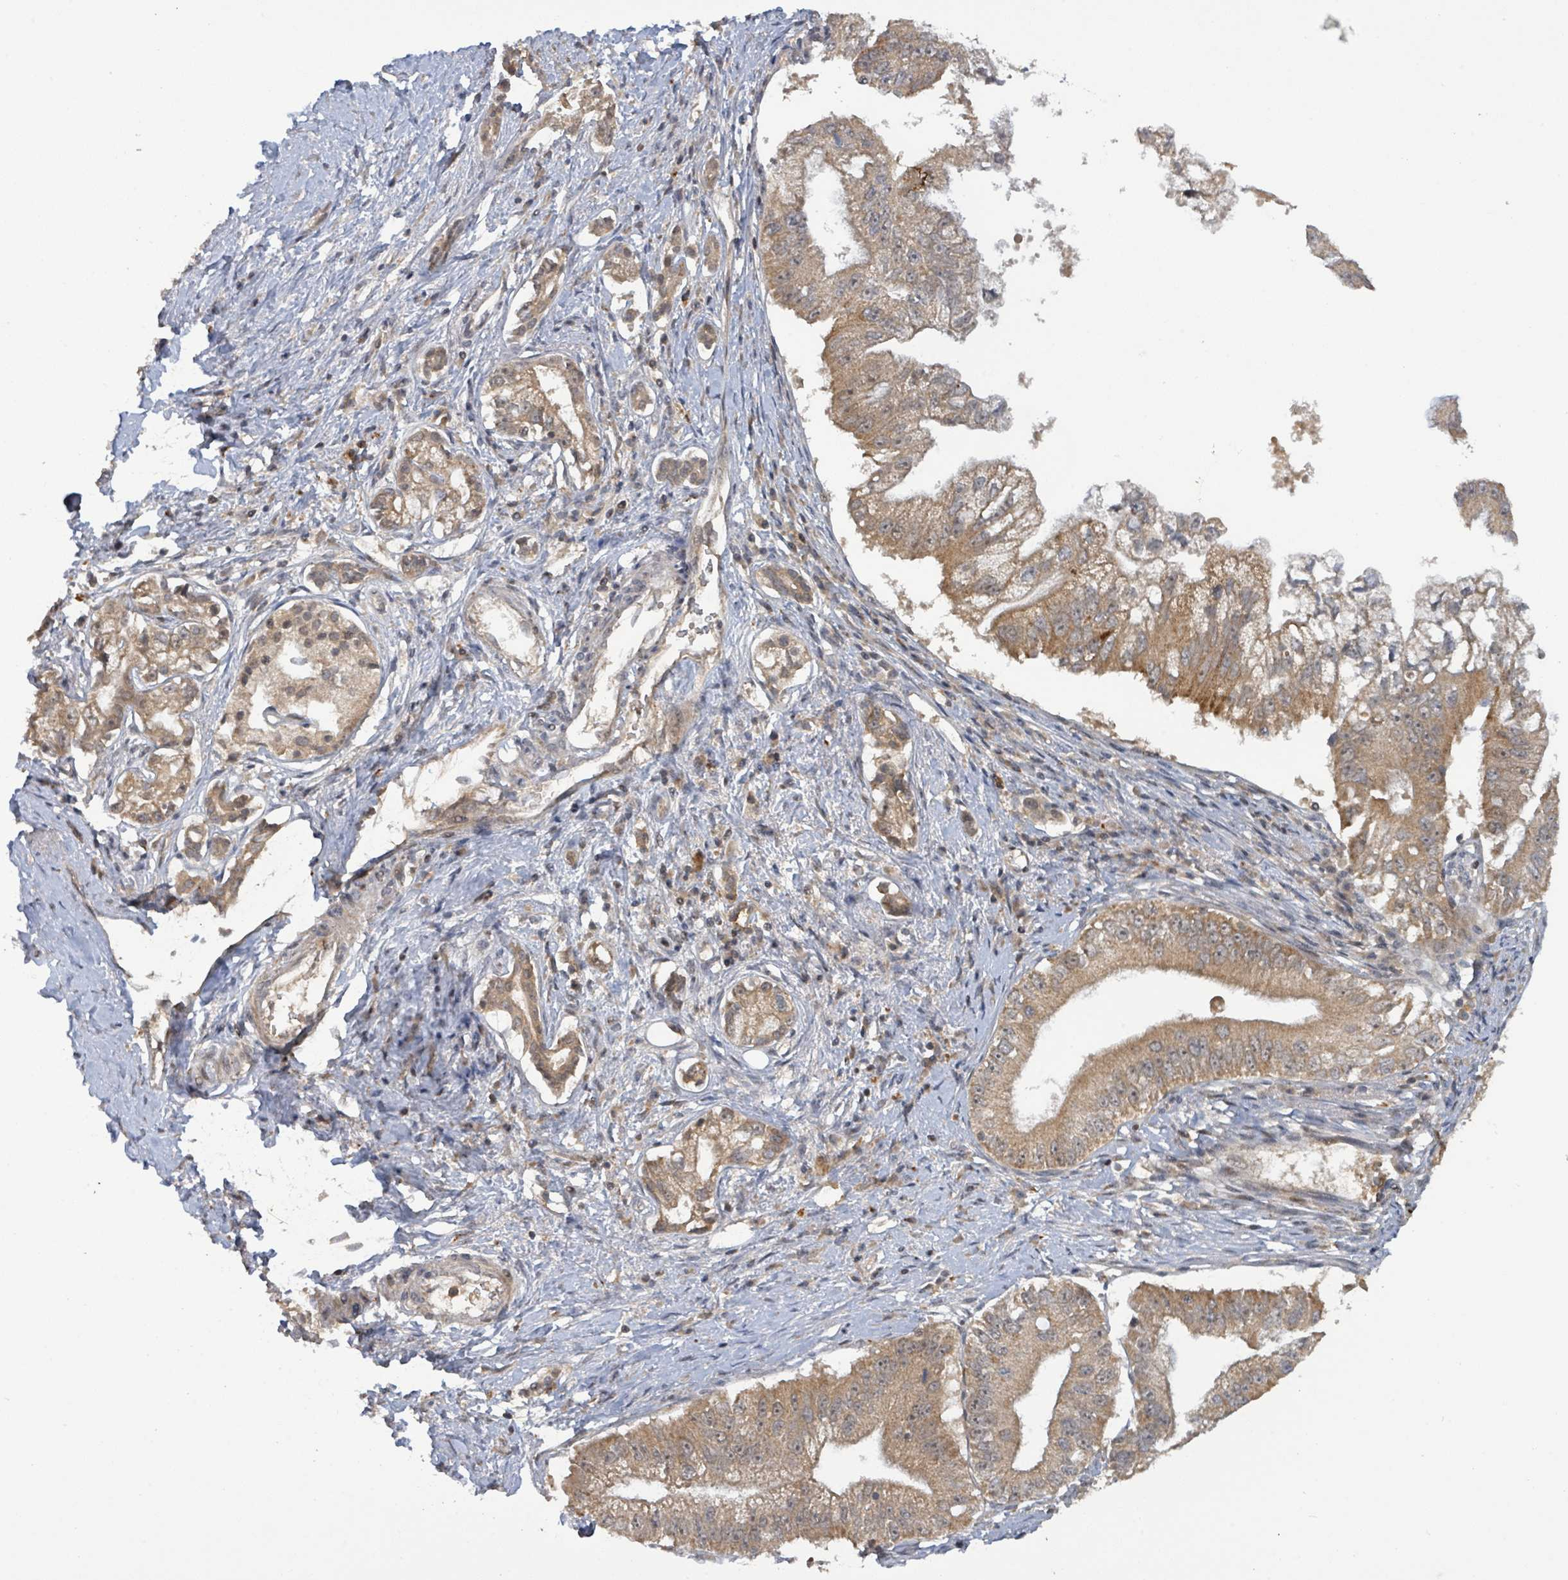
{"staining": {"intensity": "moderate", "quantity": ">75%", "location": "cytoplasmic/membranous"}, "tissue": "pancreatic cancer", "cell_type": "Tumor cells", "image_type": "cancer", "snomed": [{"axis": "morphology", "description": "Adenocarcinoma, NOS"}, {"axis": "topography", "description": "Pancreas"}], "caption": "Immunohistochemical staining of human pancreatic cancer (adenocarcinoma) demonstrates moderate cytoplasmic/membranous protein positivity in approximately >75% of tumor cells.", "gene": "ITGA11", "patient": {"sex": "male", "age": 70}}